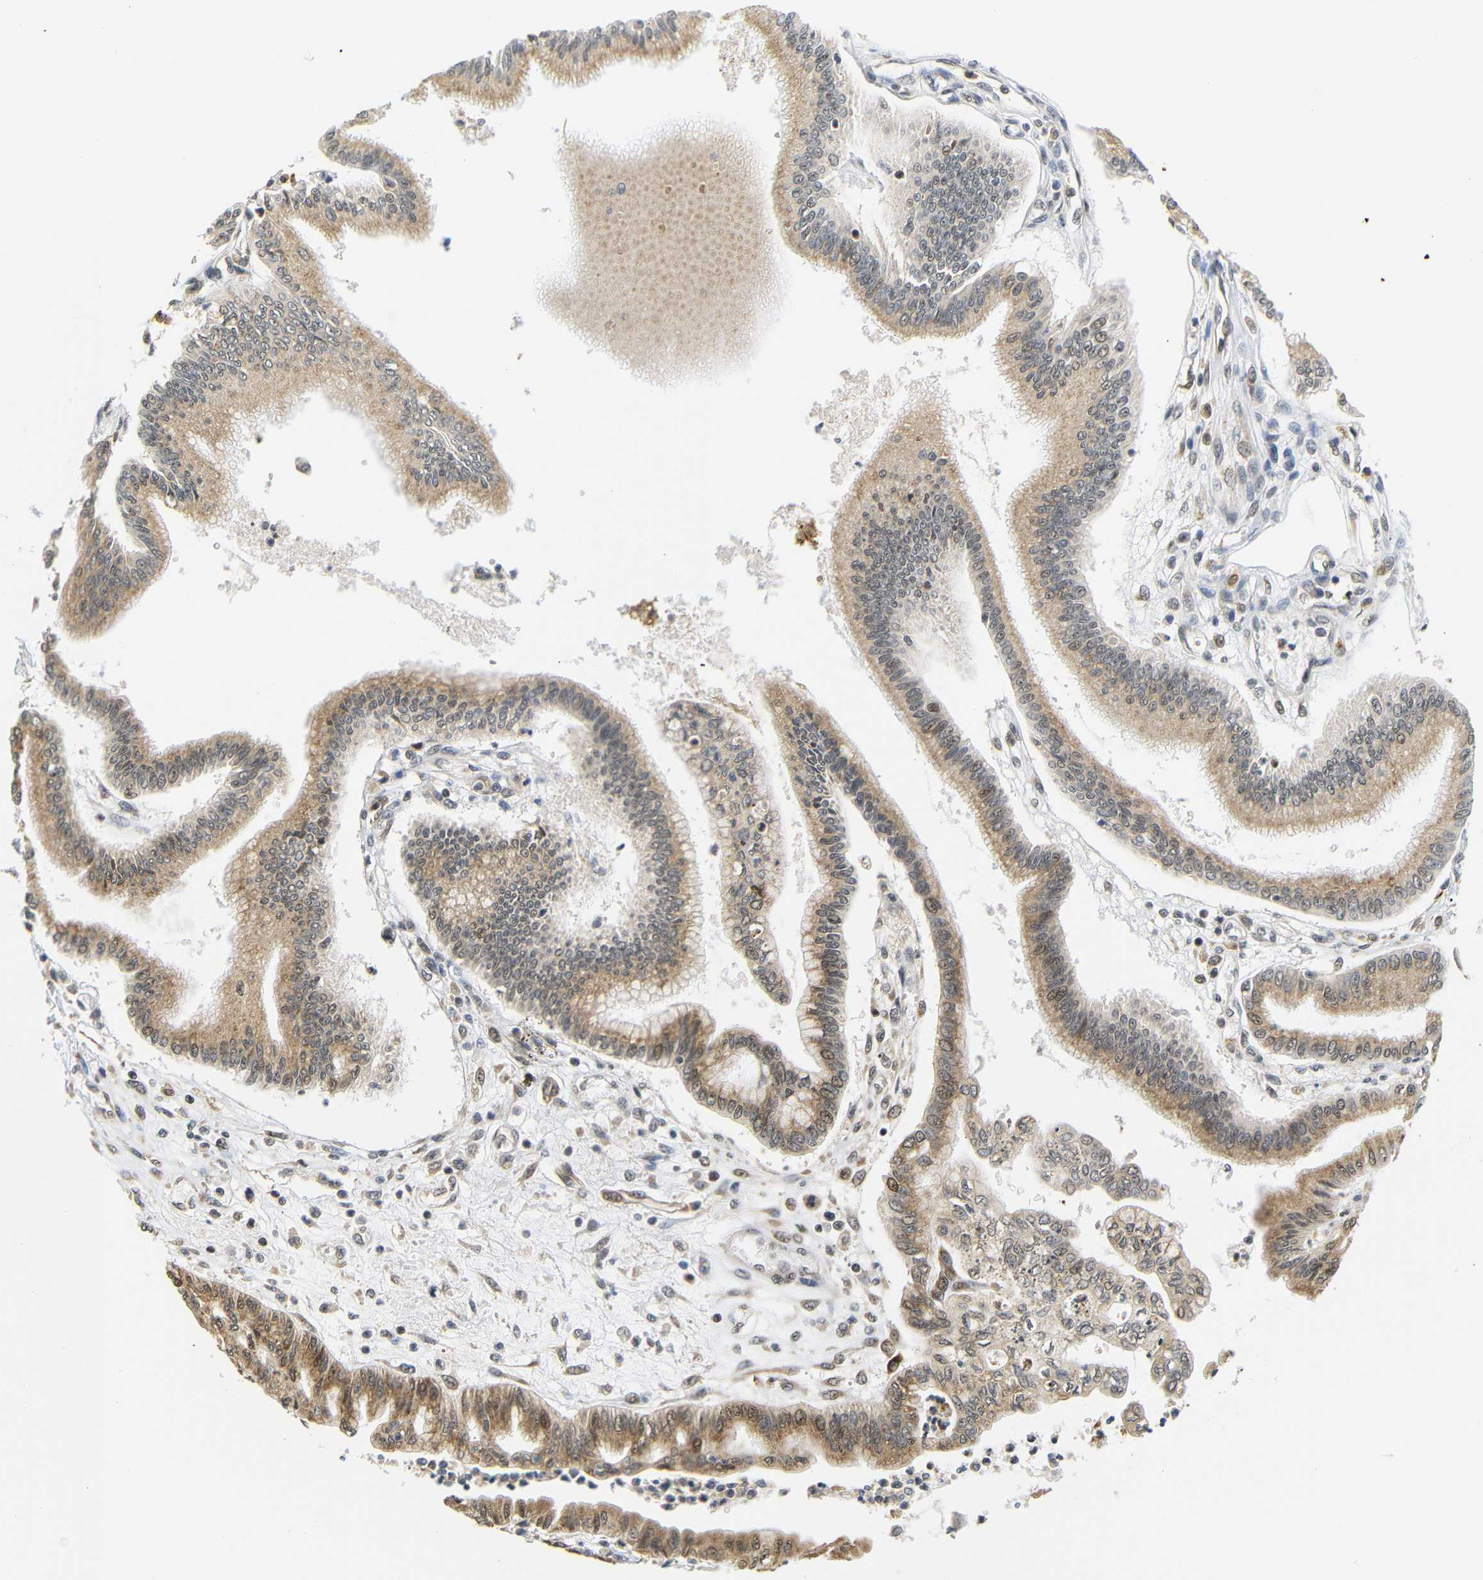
{"staining": {"intensity": "moderate", "quantity": ">75%", "location": "cytoplasmic/membranous,nuclear"}, "tissue": "pancreatic cancer", "cell_type": "Tumor cells", "image_type": "cancer", "snomed": [{"axis": "morphology", "description": "Adenocarcinoma, NOS"}, {"axis": "topography", "description": "Pancreas"}], "caption": "Brown immunohistochemical staining in pancreatic cancer demonstrates moderate cytoplasmic/membranous and nuclear staining in approximately >75% of tumor cells. (Brightfield microscopy of DAB IHC at high magnification).", "gene": "GJA5", "patient": {"sex": "male", "age": 56}}